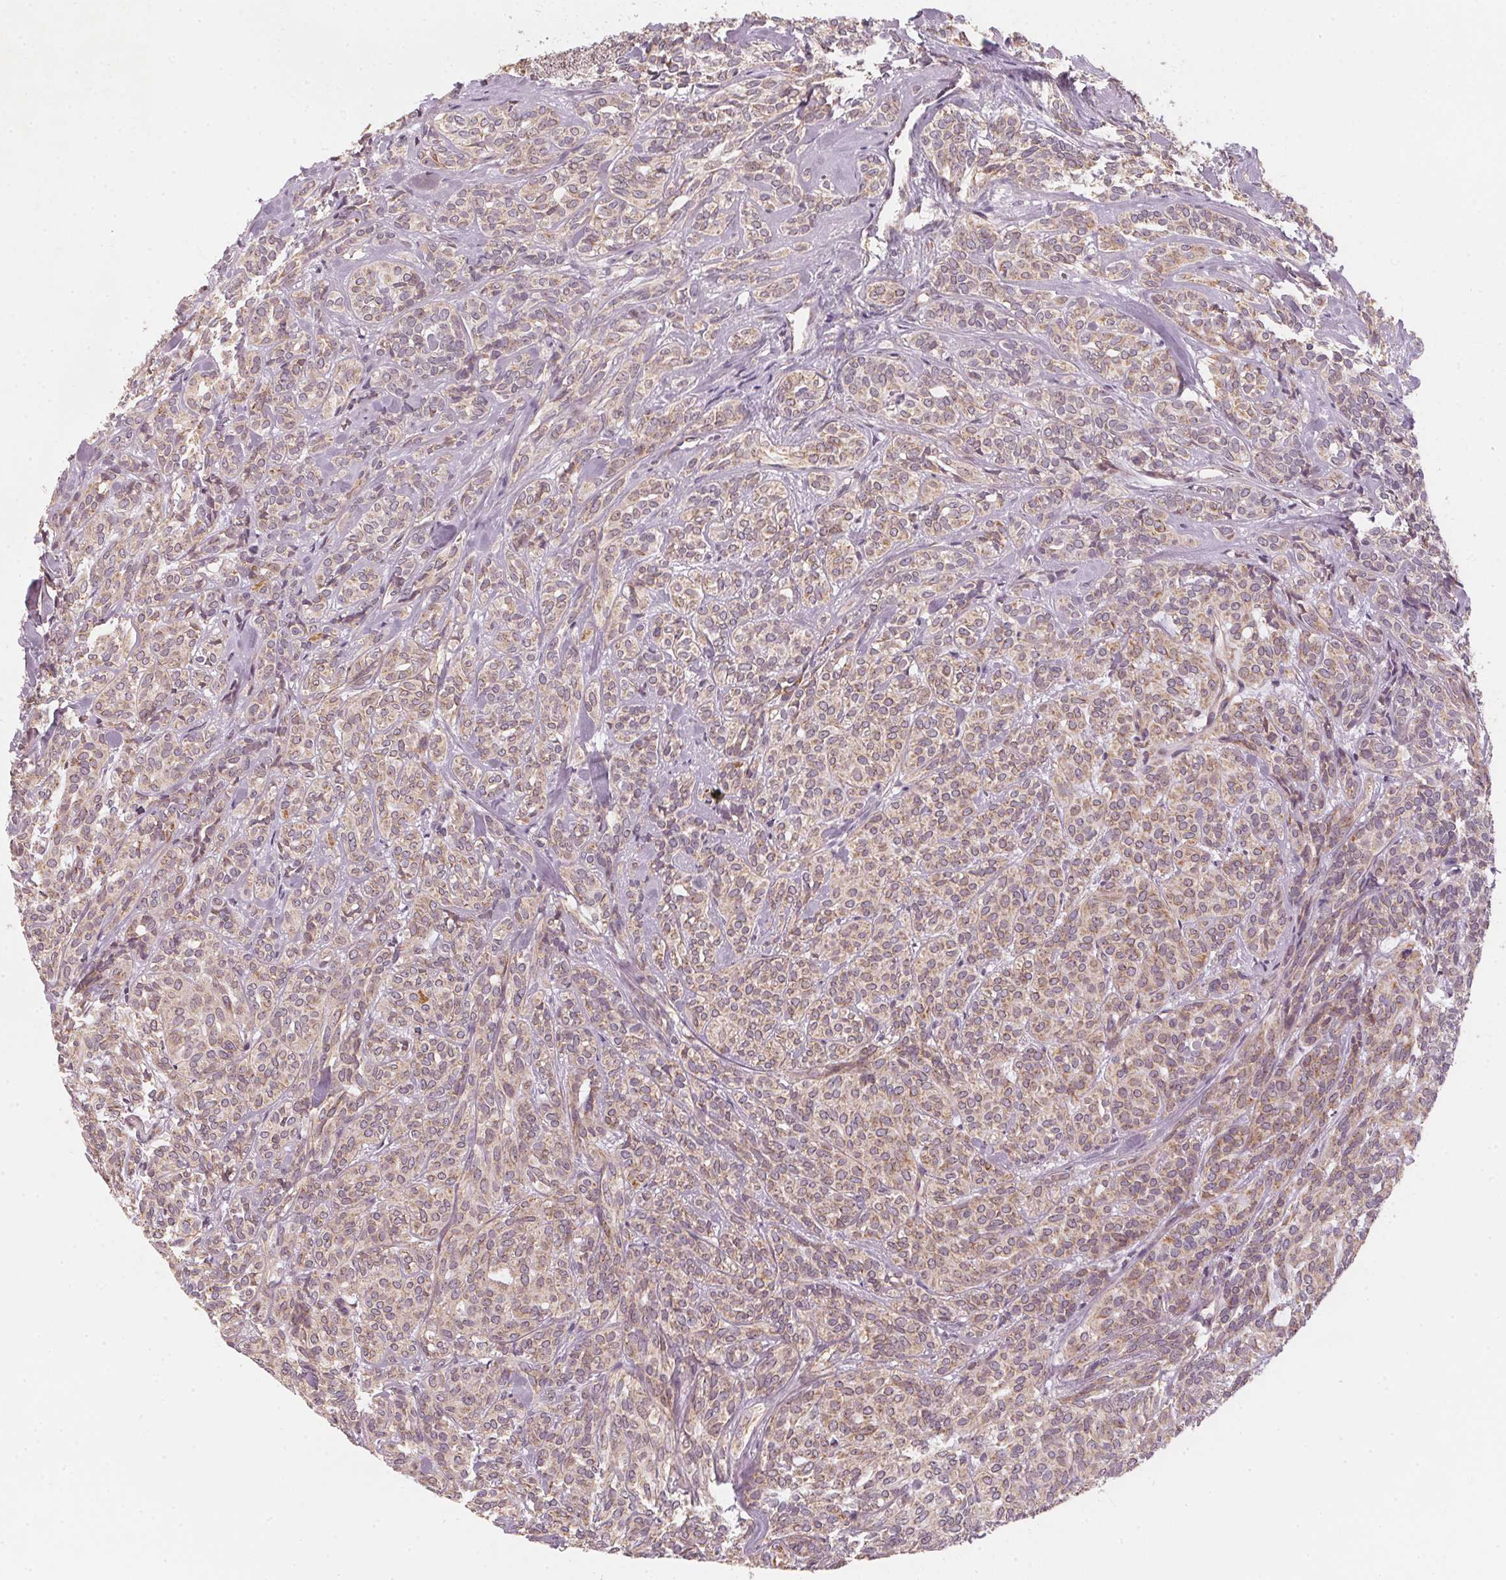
{"staining": {"intensity": "weak", "quantity": ">75%", "location": "cytoplasmic/membranous"}, "tissue": "head and neck cancer", "cell_type": "Tumor cells", "image_type": "cancer", "snomed": [{"axis": "morphology", "description": "Adenocarcinoma, NOS"}, {"axis": "topography", "description": "Head-Neck"}], "caption": "Immunohistochemical staining of head and neck cancer (adenocarcinoma) demonstrates low levels of weak cytoplasmic/membranous staining in about >75% of tumor cells.", "gene": "MATCAP1", "patient": {"sex": "female", "age": 57}}